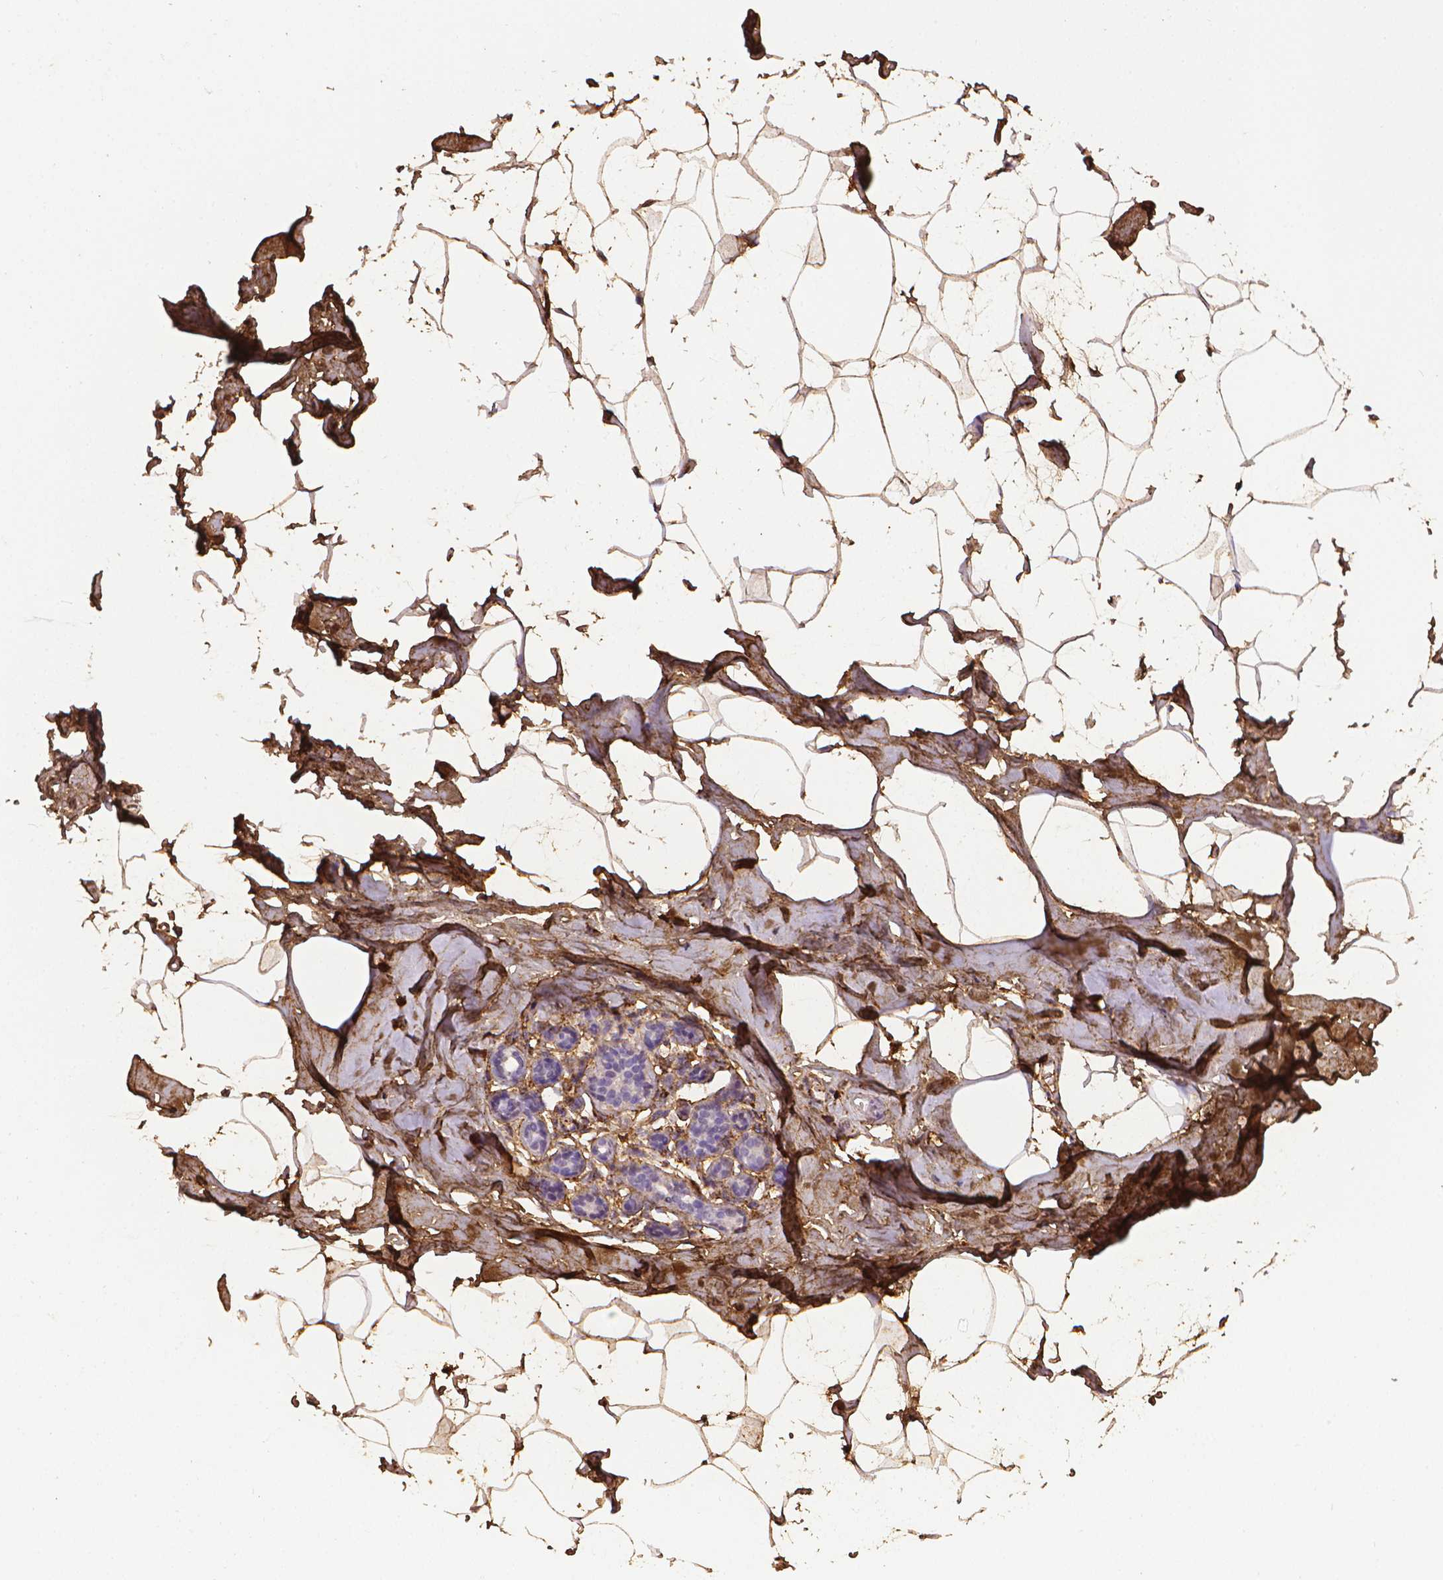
{"staining": {"intensity": "moderate", "quantity": ">75%", "location": "cytoplasmic/membranous"}, "tissue": "breast", "cell_type": "Adipocytes", "image_type": "normal", "snomed": [{"axis": "morphology", "description": "Normal tissue, NOS"}, {"axis": "topography", "description": "Breast"}], "caption": "About >75% of adipocytes in benign breast show moderate cytoplasmic/membranous protein expression as visualized by brown immunohistochemical staining.", "gene": "DCN", "patient": {"sex": "female", "age": 32}}